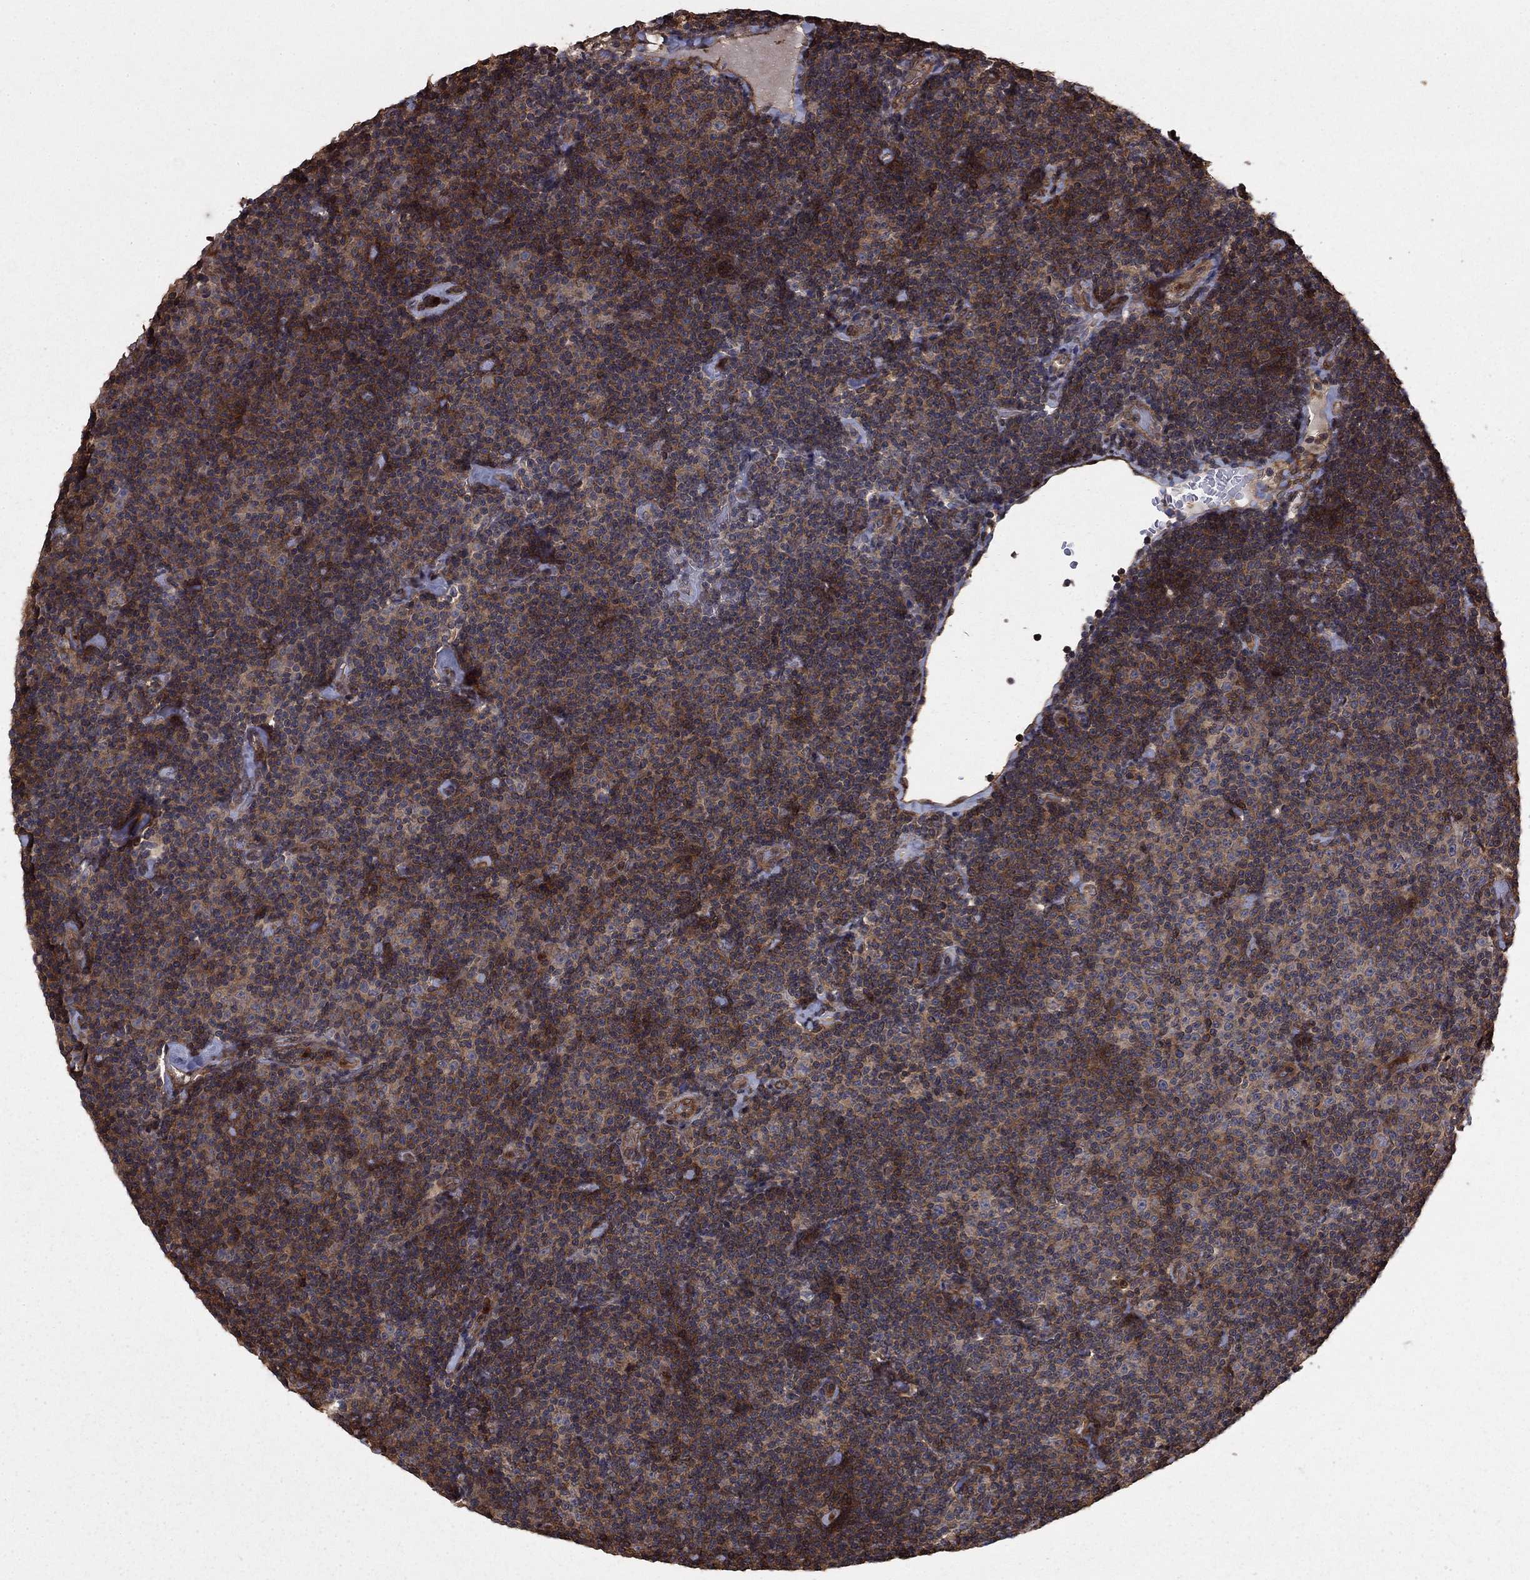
{"staining": {"intensity": "weak", "quantity": ">75%", "location": "cytoplasmic/membranous"}, "tissue": "lymphoma", "cell_type": "Tumor cells", "image_type": "cancer", "snomed": [{"axis": "morphology", "description": "Malignant lymphoma, non-Hodgkin's type, Low grade"}, {"axis": "topography", "description": "Lymph node"}], "caption": "Brown immunohistochemical staining in human lymphoma demonstrates weak cytoplasmic/membranous expression in approximately >75% of tumor cells.", "gene": "GYG1", "patient": {"sex": "male", "age": 81}}